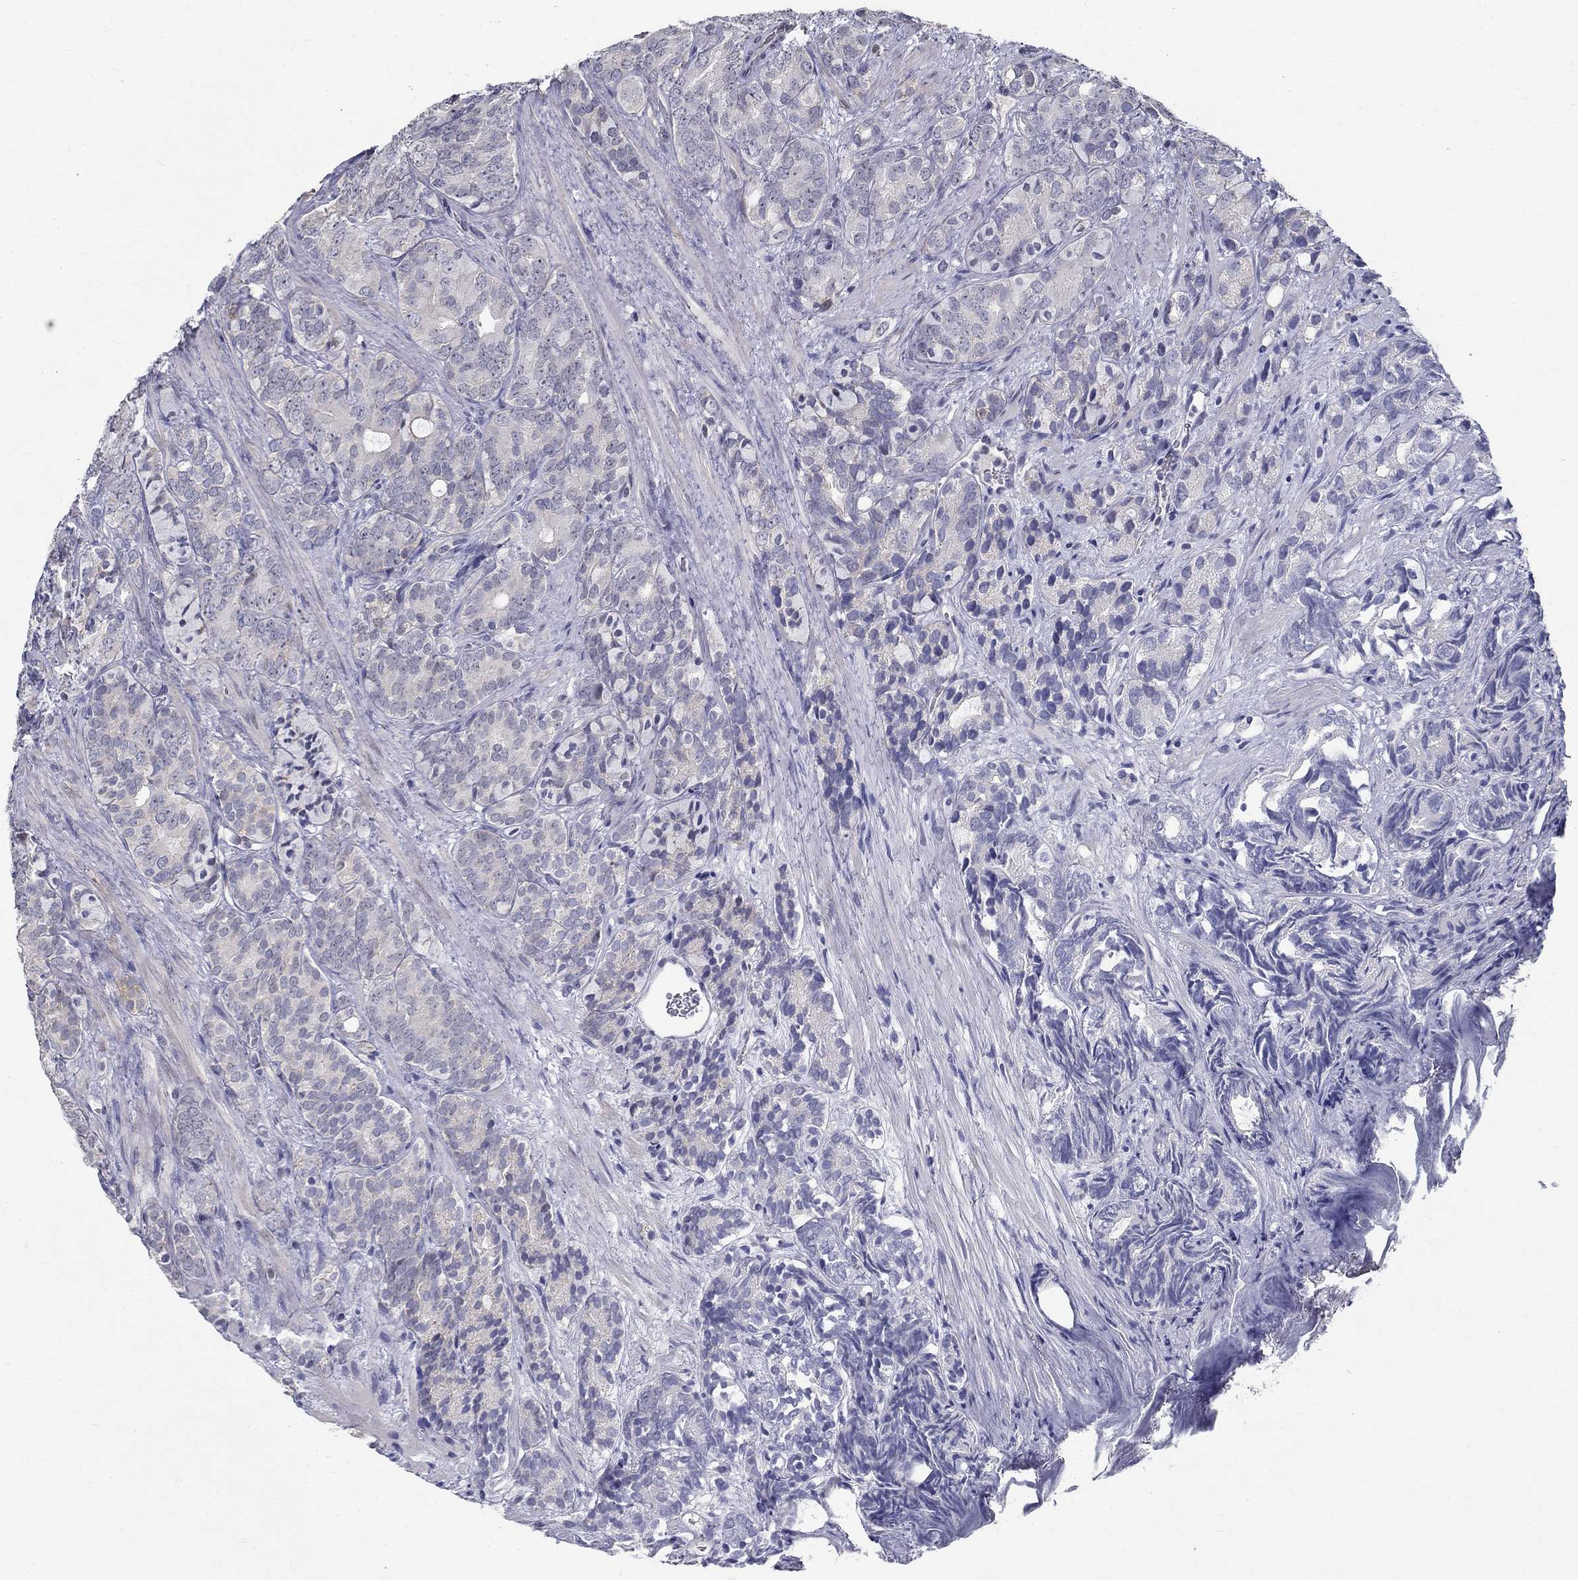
{"staining": {"intensity": "negative", "quantity": "none", "location": "none"}, "tissue": "prostate cancer", "cell_type": "Tumor cells", "image_type": "cancer", "snomed": [{"axis": "morphology", "description": "Adenocarcinoma, High grade"}, {"axis": "topography", "description": "Prostate"}], "caption": "DAB immunohistochemical staining of prostate cancer (high-grade adenocarcinoma) exhibits no significant expression in tumor cells.", "gene": "GUCA1A", "patient": {"sex": "male", "age": 84}}